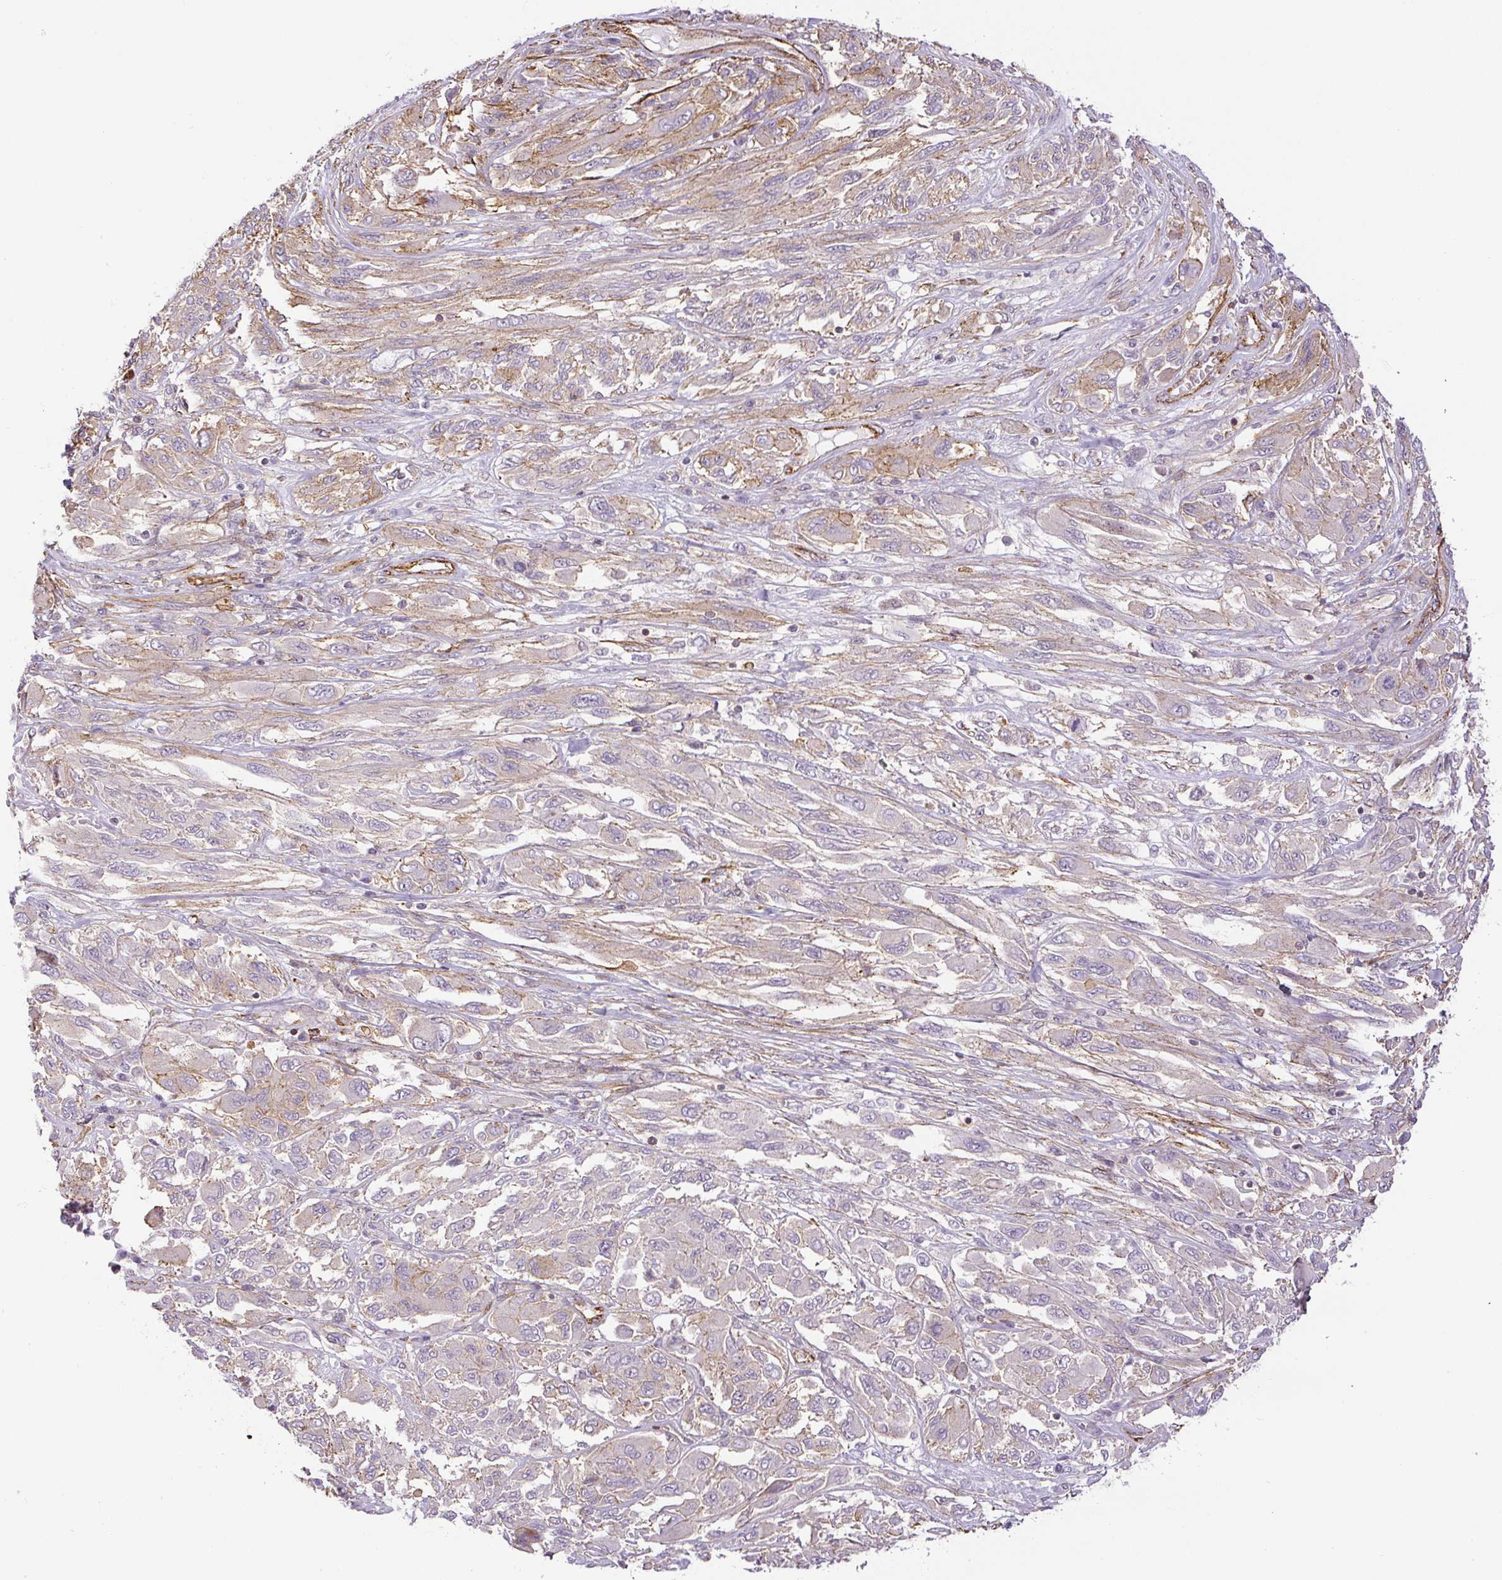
{"staining": {"intensity": "weak", "quantity": "25%-75%", "location": "cytoplasmic/membranous"}, "tissue": "melanoma", "cell_type": "Tumor cells", "image_type": "cancer", "snomed": [{"axis": "morphology", "description": "Malignant melanoma, NOS"}, {"axis": "topography", "description": "Skin"}], "caption": "Immunohistochemistry (IHC) of human melanoma shows low levels of weak cytoplasmic/membranous expression in approximately 25%-75% of tumor cells. The protein is stained brown, and the nuclei are stained in blue (DAB (3,3'-diaminobenzidine) IHC with brightfield microscopy, high magnification).", "gene": "MYL12A", "patient": {"sex": "female", "age": 91}}